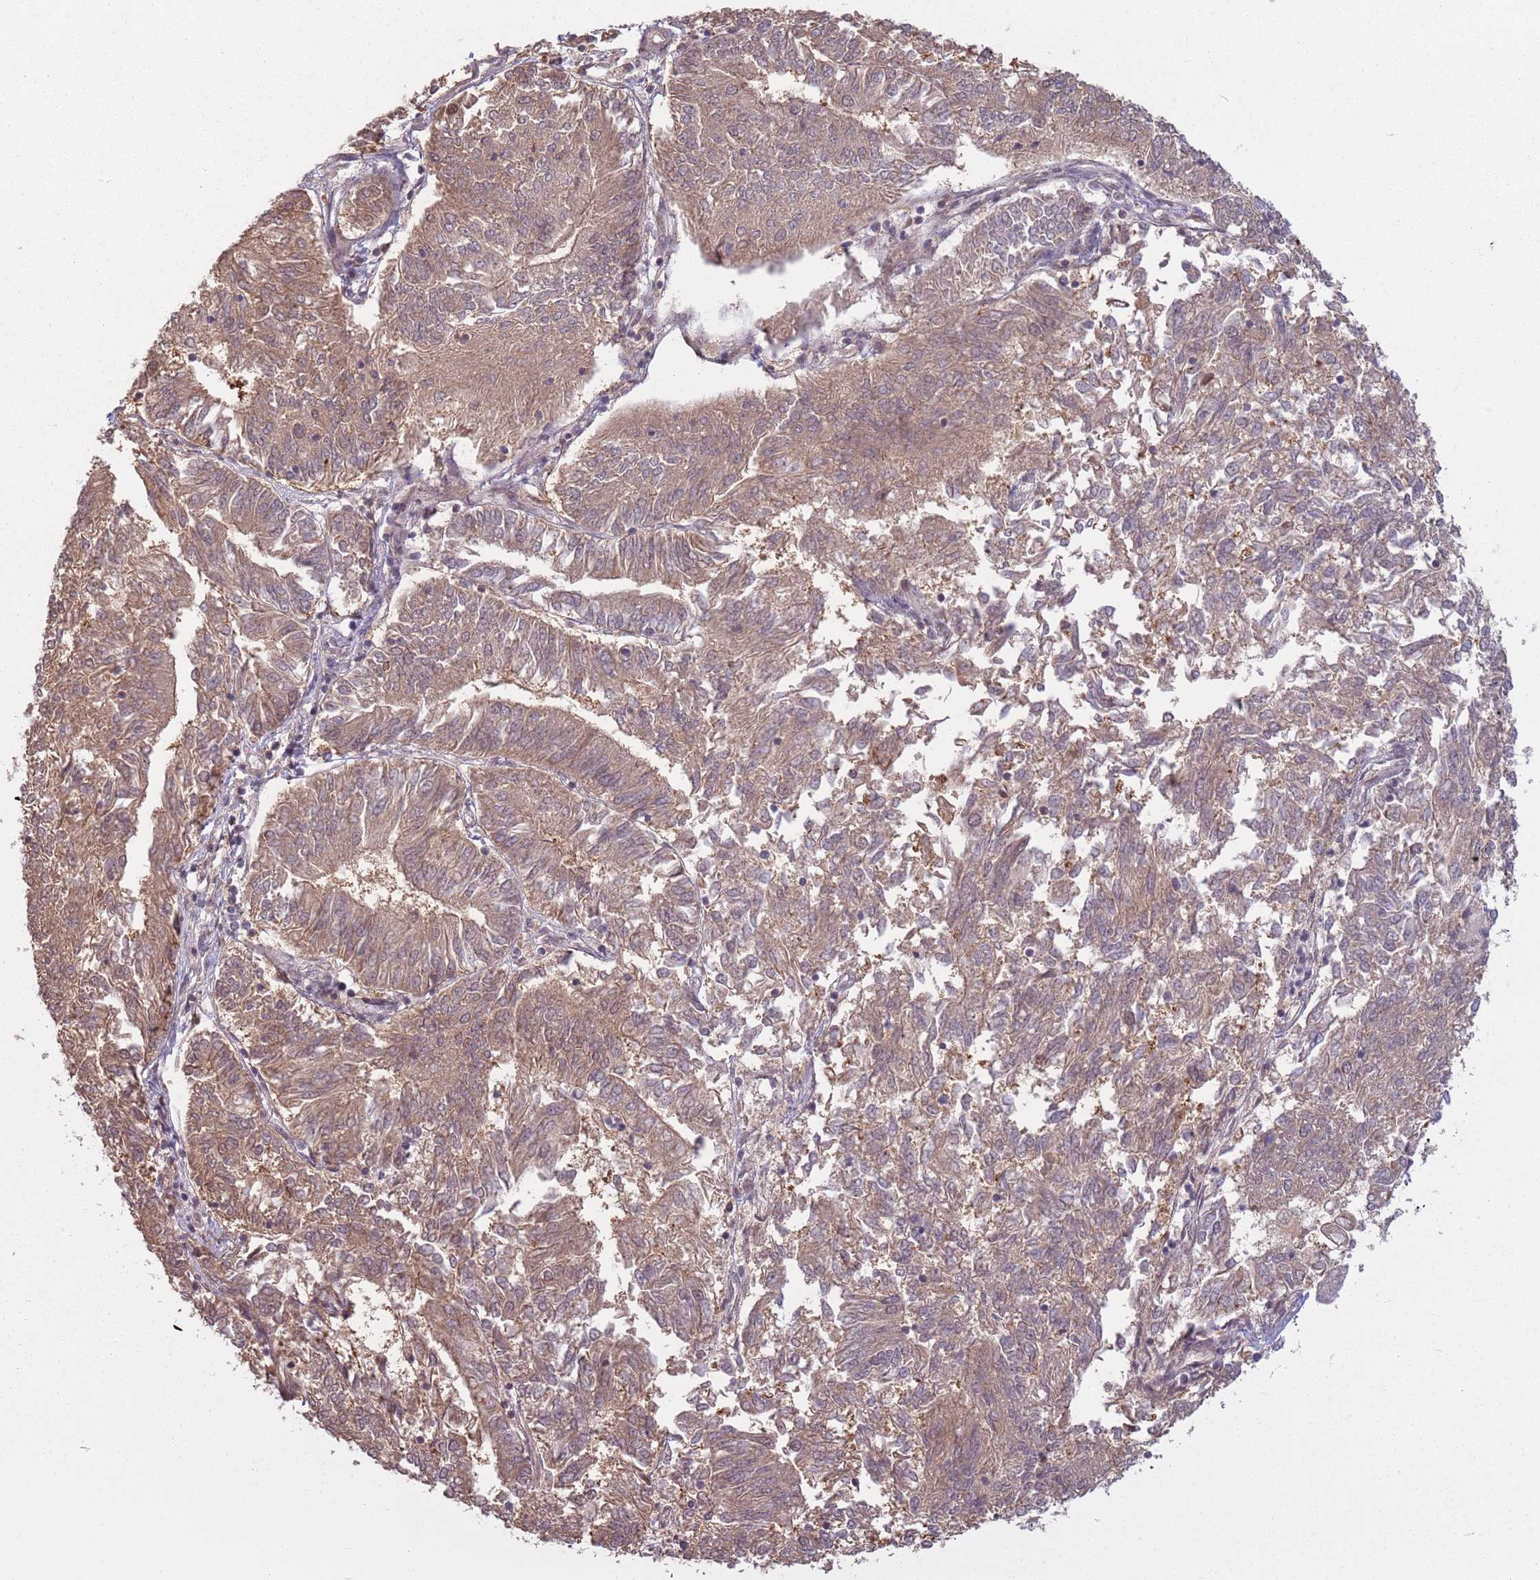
{"staining": {"intensity": "moderate", "quantity": ">75%", "location": "cytoplasmic/membranous"}, "tissue": "endometrial cancer", "cell_type": "Tumor cells", "image_type": "cancer", "snomed": [{"axis": "morphology", "description": "Adenocarcinoma, NOS"}, {"axis": "topography", "description": "Endometrium"}], "caption": "Adenocarcinoma (endometrial) stained with IHC shows moderate cytoplasmic/membranous staining in about >75% of tumor cells. (Brightfield microscopy of DAB IHC at high magnification).", "gene": "CCDC154", "patient": {"sex": "female", "age": 58}}